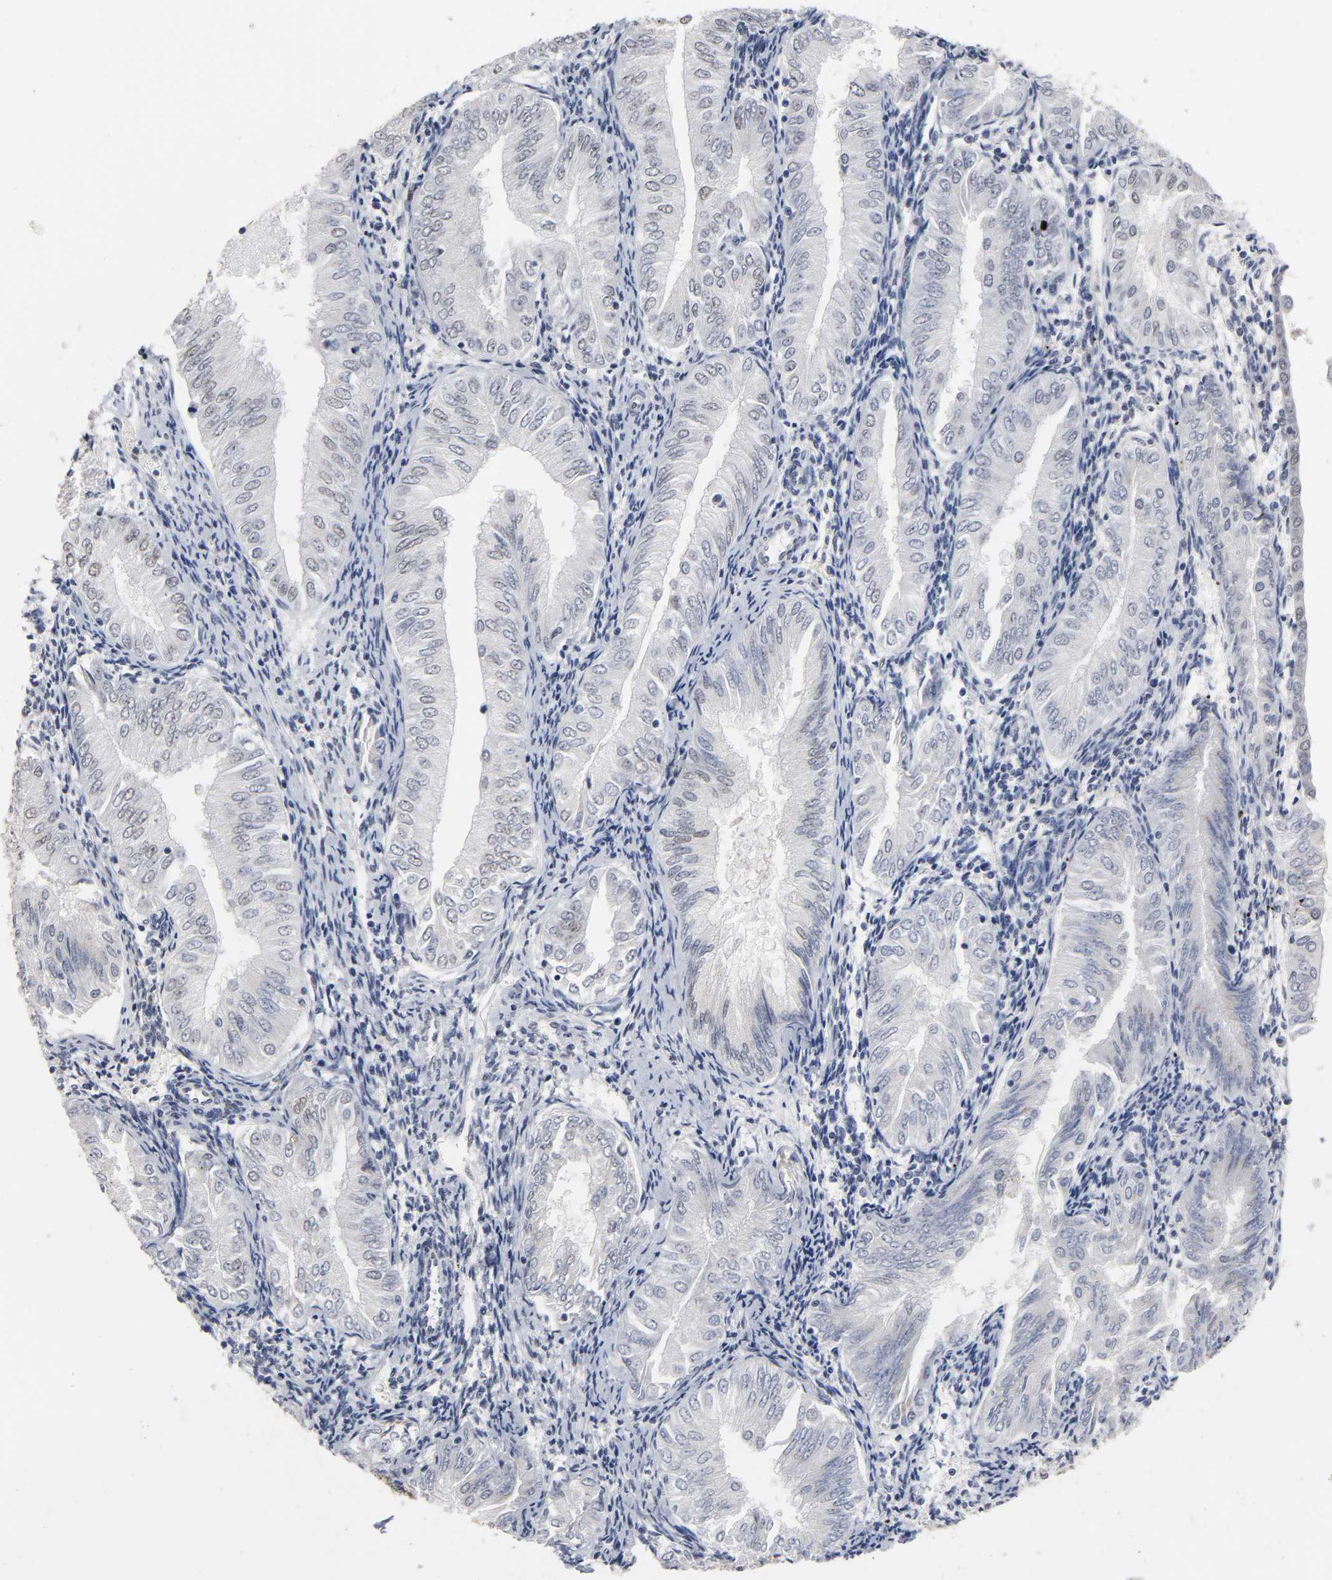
{"staining": {"intensity": "weak", "quantity": ">75%", "location": "nuclear"}, "tissue": "endometrial cancer", "cell_type": "Tumor cells", "image_type": "cancer", "snomed": [{"axis": "morphology", "description": "Adenocarcinoma, NOS"}, {"axis": "topography", "description": "Endometrium"}], "caption": "IHC (DAB (3,3'-diaminobenzidine)) staining of human endometrial cancer shows weak nuclear protein positivity in approximately >75% of tumor cells.", "gene": "TRIM33", "patient": {"sex": "female", "age": 53}}